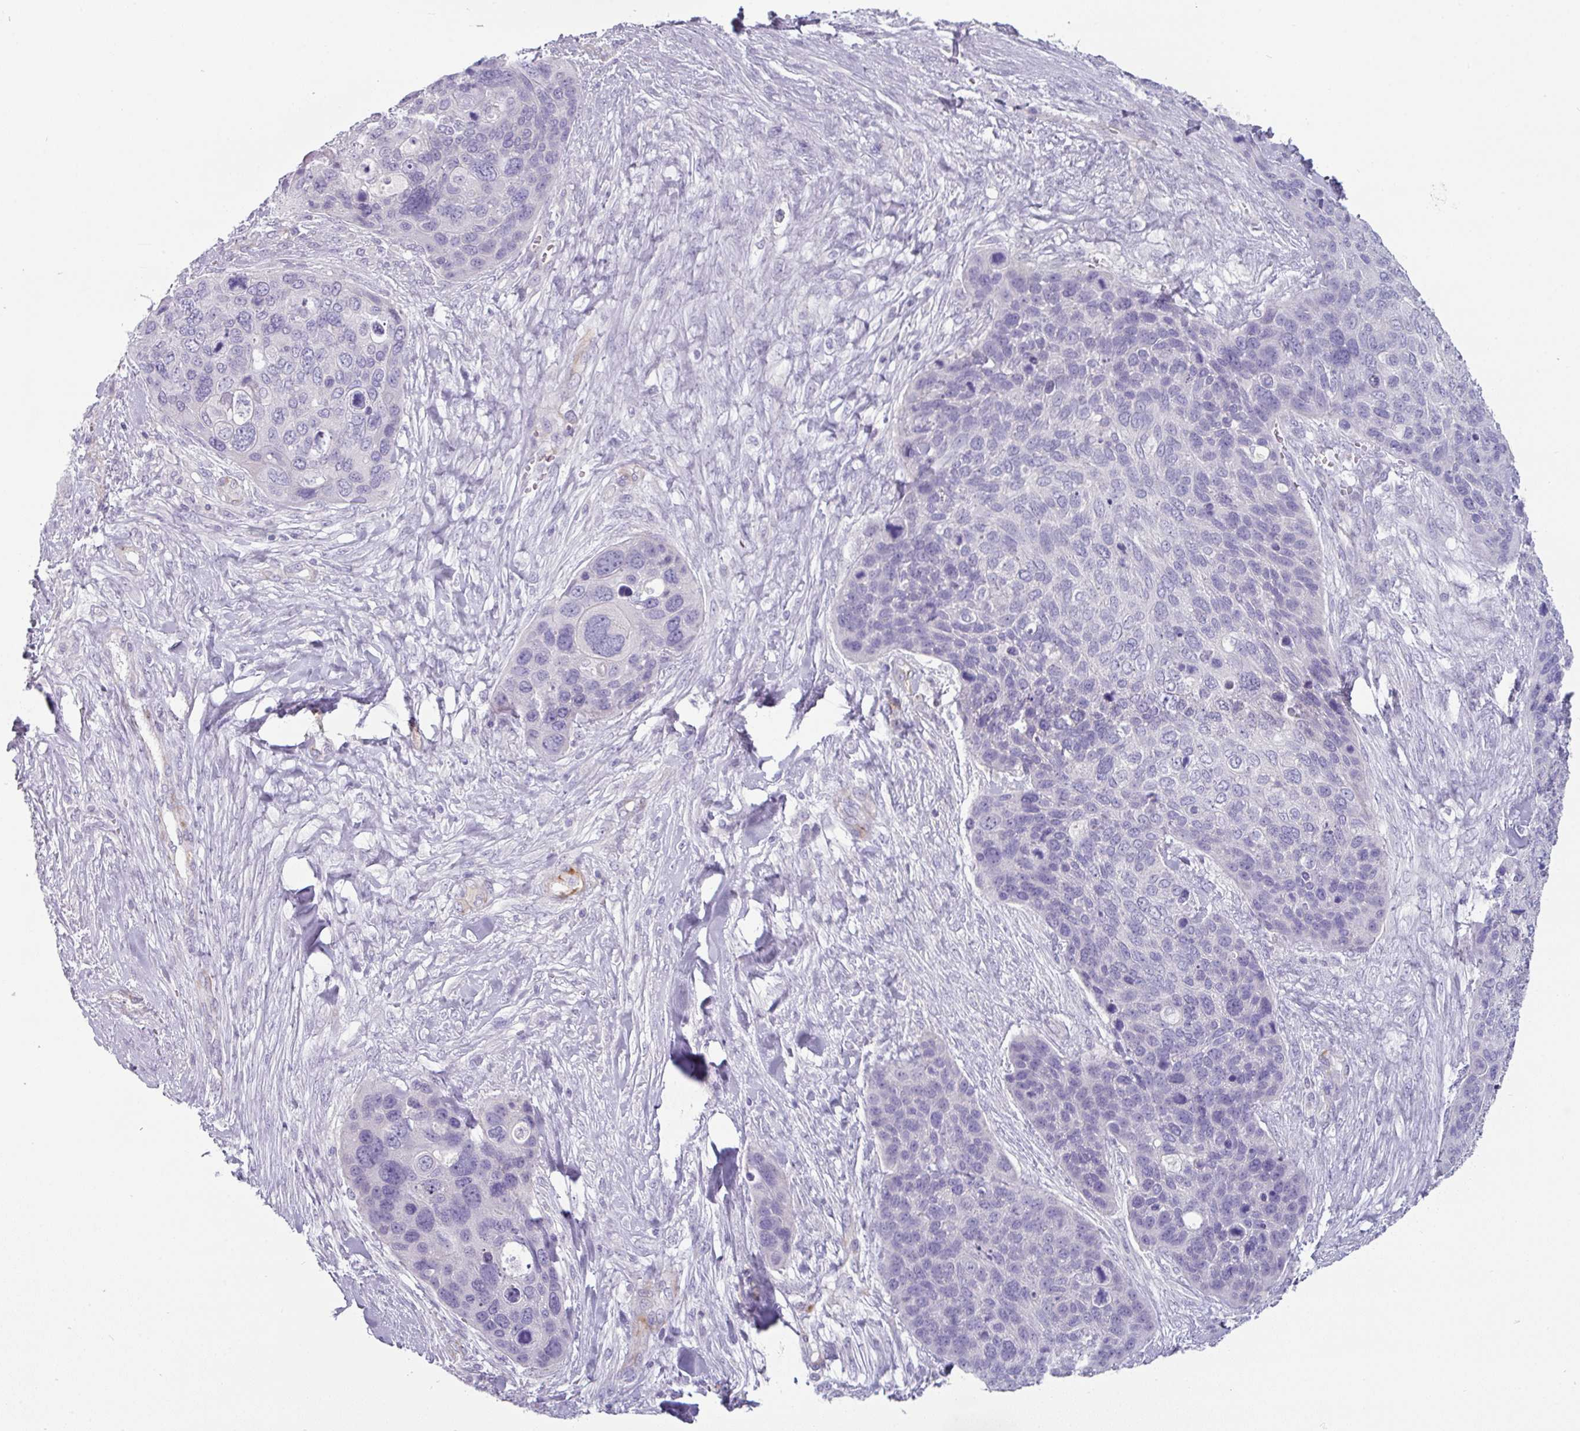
{"staining": {"intensity": "negative", "quantity": "none", "location": "none"}, "tissue": "skin cancer", "cell_type": "Tumor cells", "image_type": "cancer", "snomed": [{"axis": "morphology", "description": "Basal cell carcinoma"}, {"axis": "topography", "description": "Skin"}], "caption": "There is no significant expression in tumor cells of skin cancer.", "gene": "SLC17A7", "patient": {"sex": "female", "age": 74}}